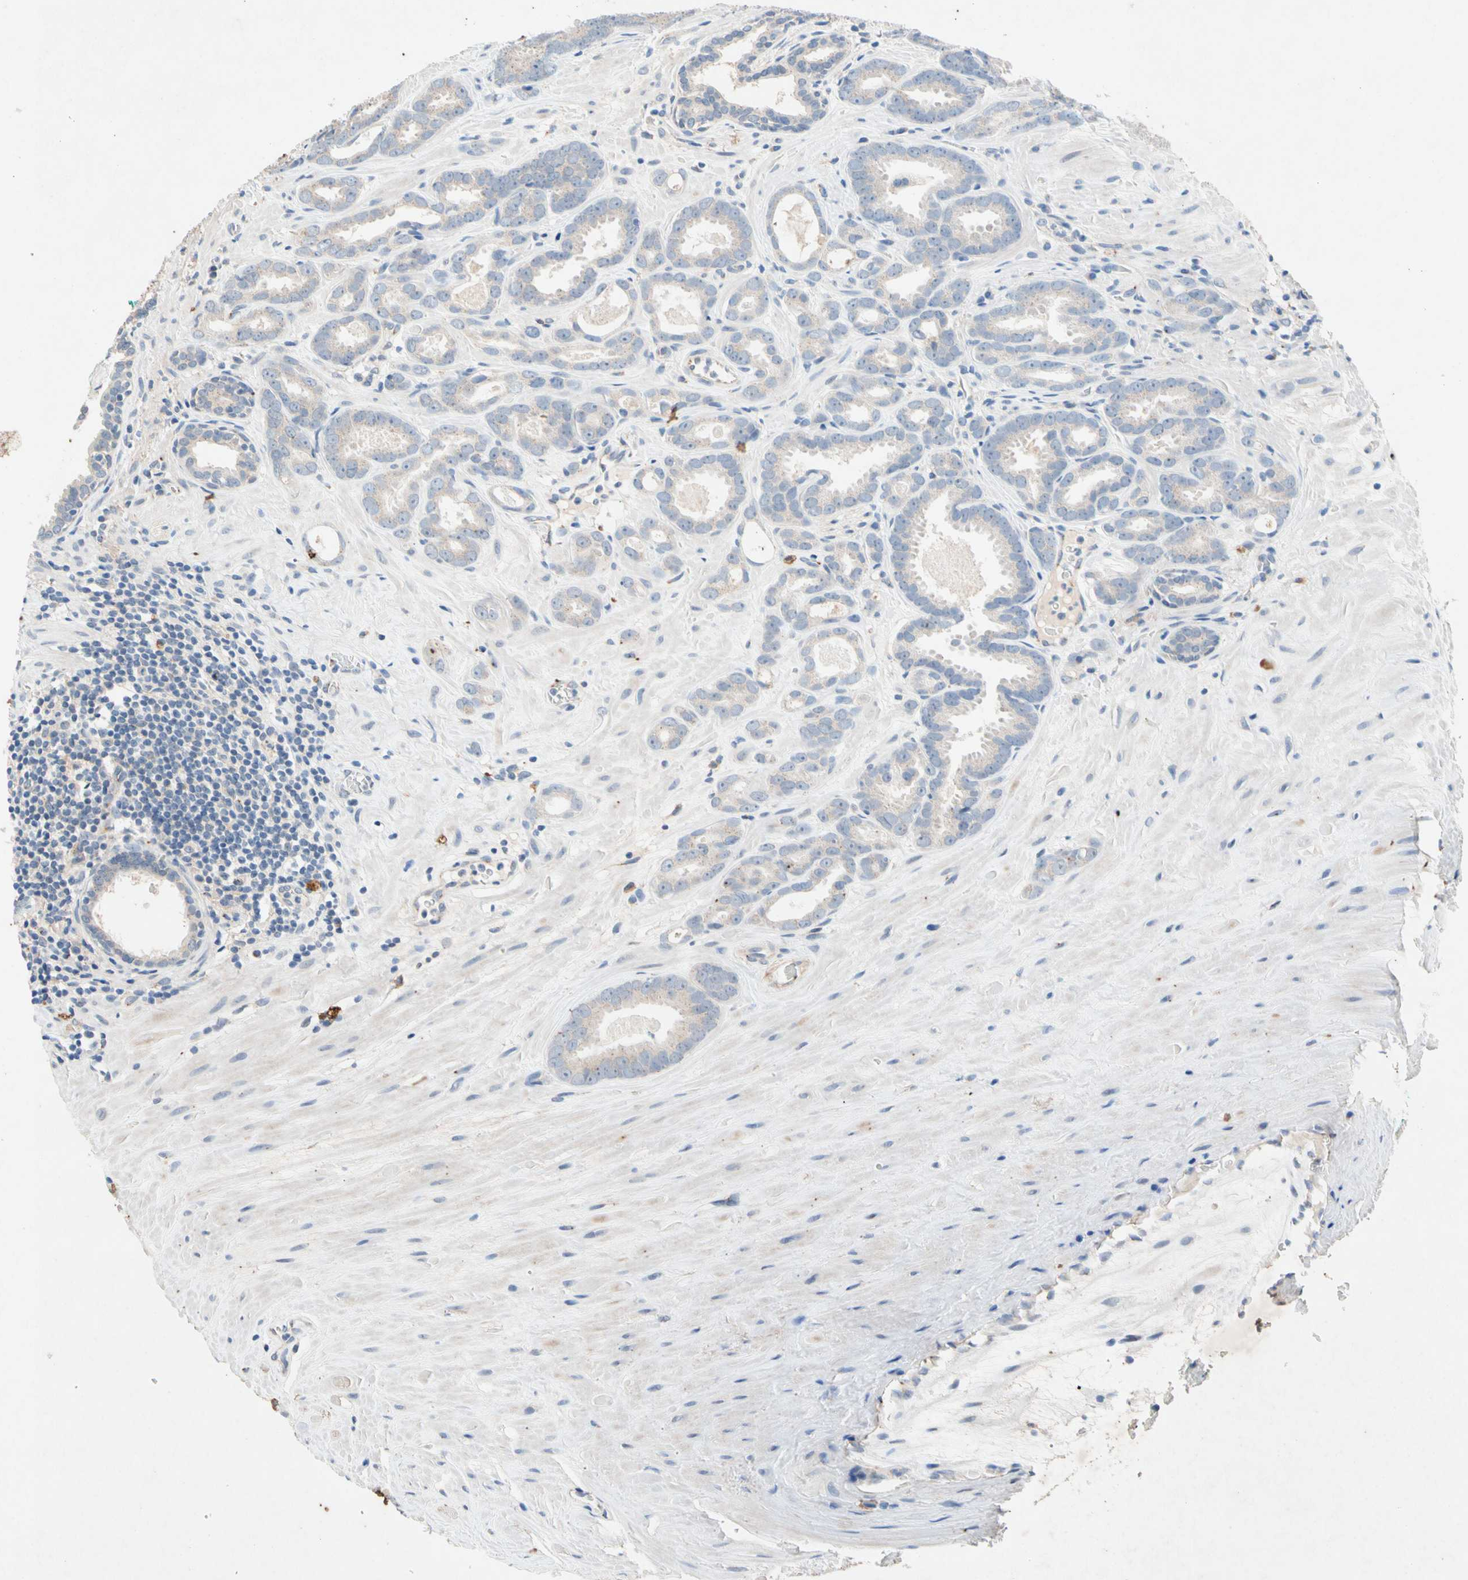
{"staining": {"intensity": "weak", "quantity": ">75%", "location": "cytoplasmic/membranous"}, "tissue": "prostate cancer", "cell_type": "Tumor cells", "image_type": "cancer", "snomed": [{"axis": "morphology", "description": "Adenocarcinoma, Low grade"}, {"axis": "topography", "description": "Prostate"}], "caption": "Protein expression analysis of prostate low-grade adenocarcinoma exhibits weak cytoplasmic/membranous positivity in about >75% of tumor cells.", "gene": "GASK1B", "patient": {"sex": "male", "age": 57}}